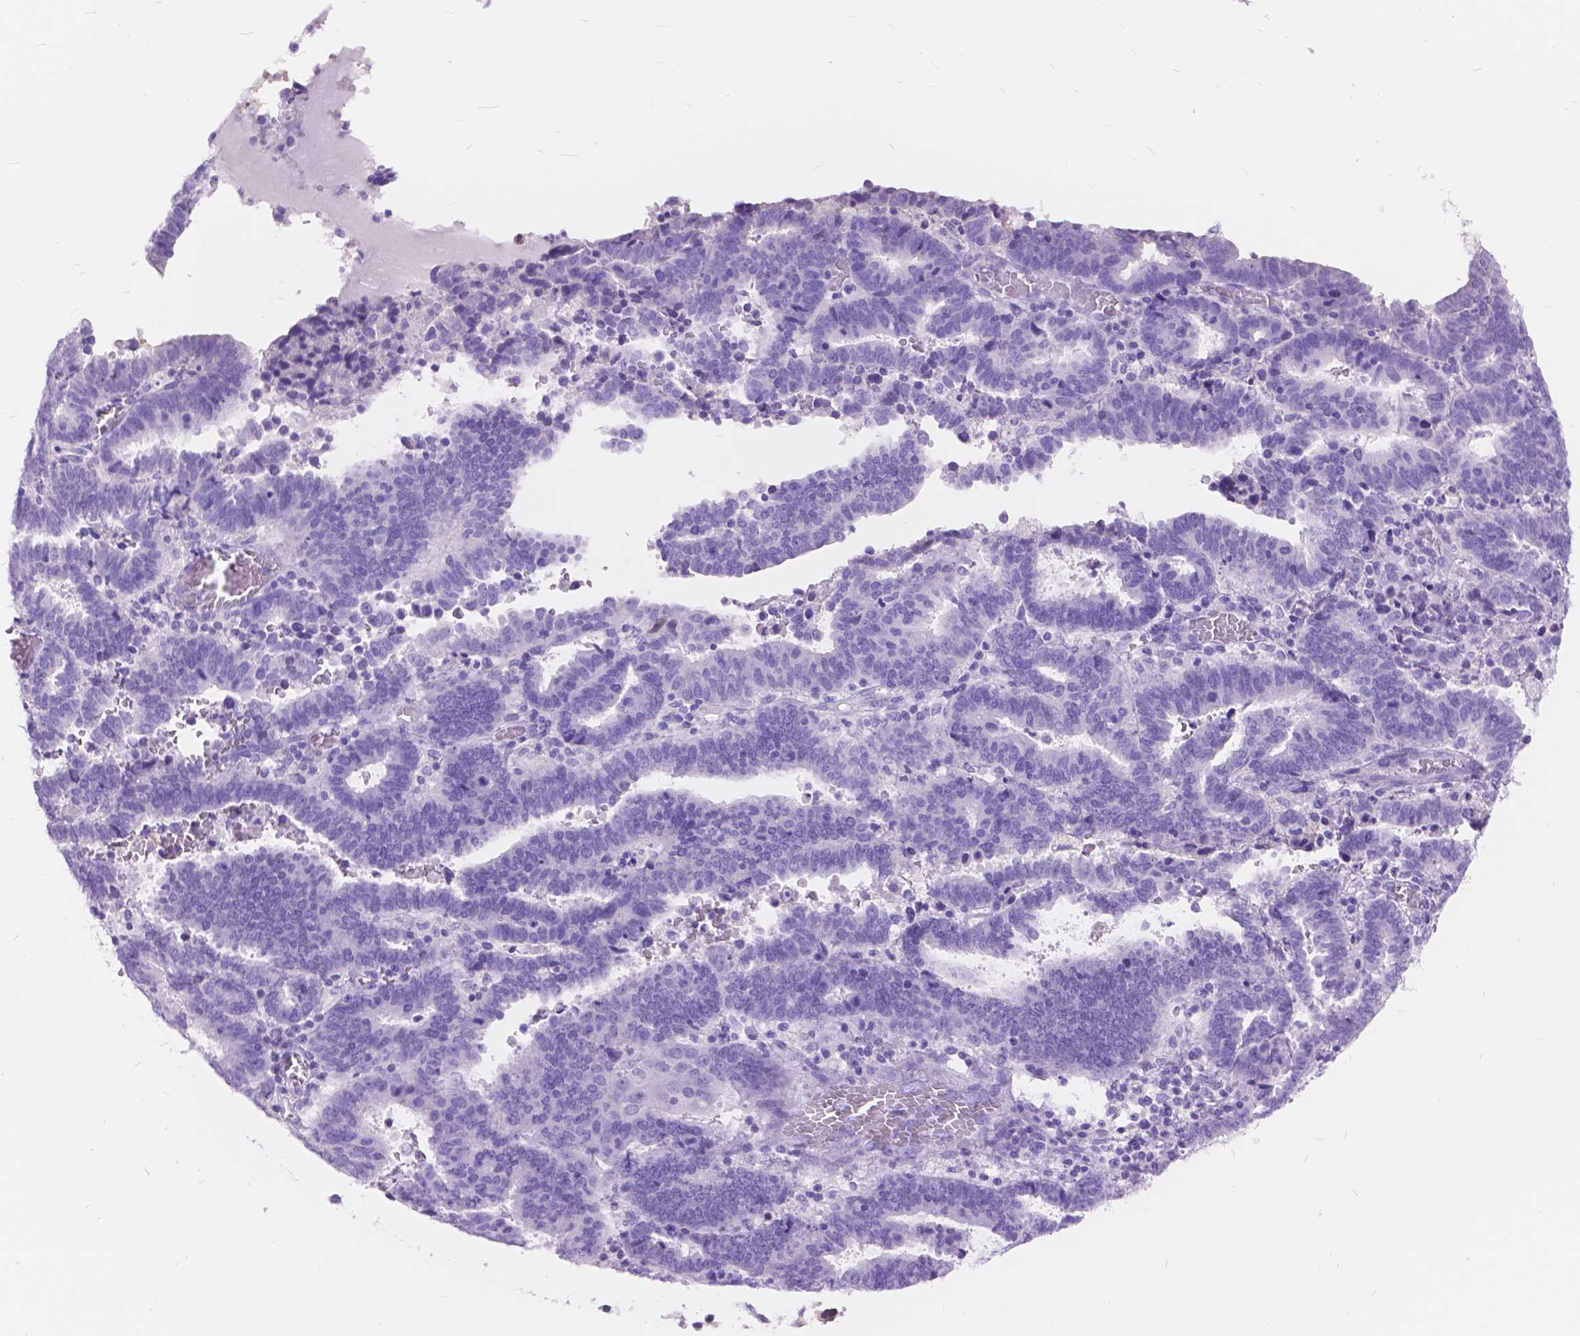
{"staining": {"intensity": "negative", "quantity": "none", "location": "none"}, "tissue": "endometrial cancer", "cell_type": "Tumor cells", "image_type": "cancer", "snomed": [{"axis": "morphology", "description": "Adenocarcinoma, NOS"}, {"axis": "topography", "description": "Uterus"}], "caption": "Immunohistochemistry (IHC) histopathology image of endometrial cancer stained for a protein (brown), which shows no staining in tumor cells.", "gene": "FOXL2", "patient": {"sex": "female", "age": 83}}